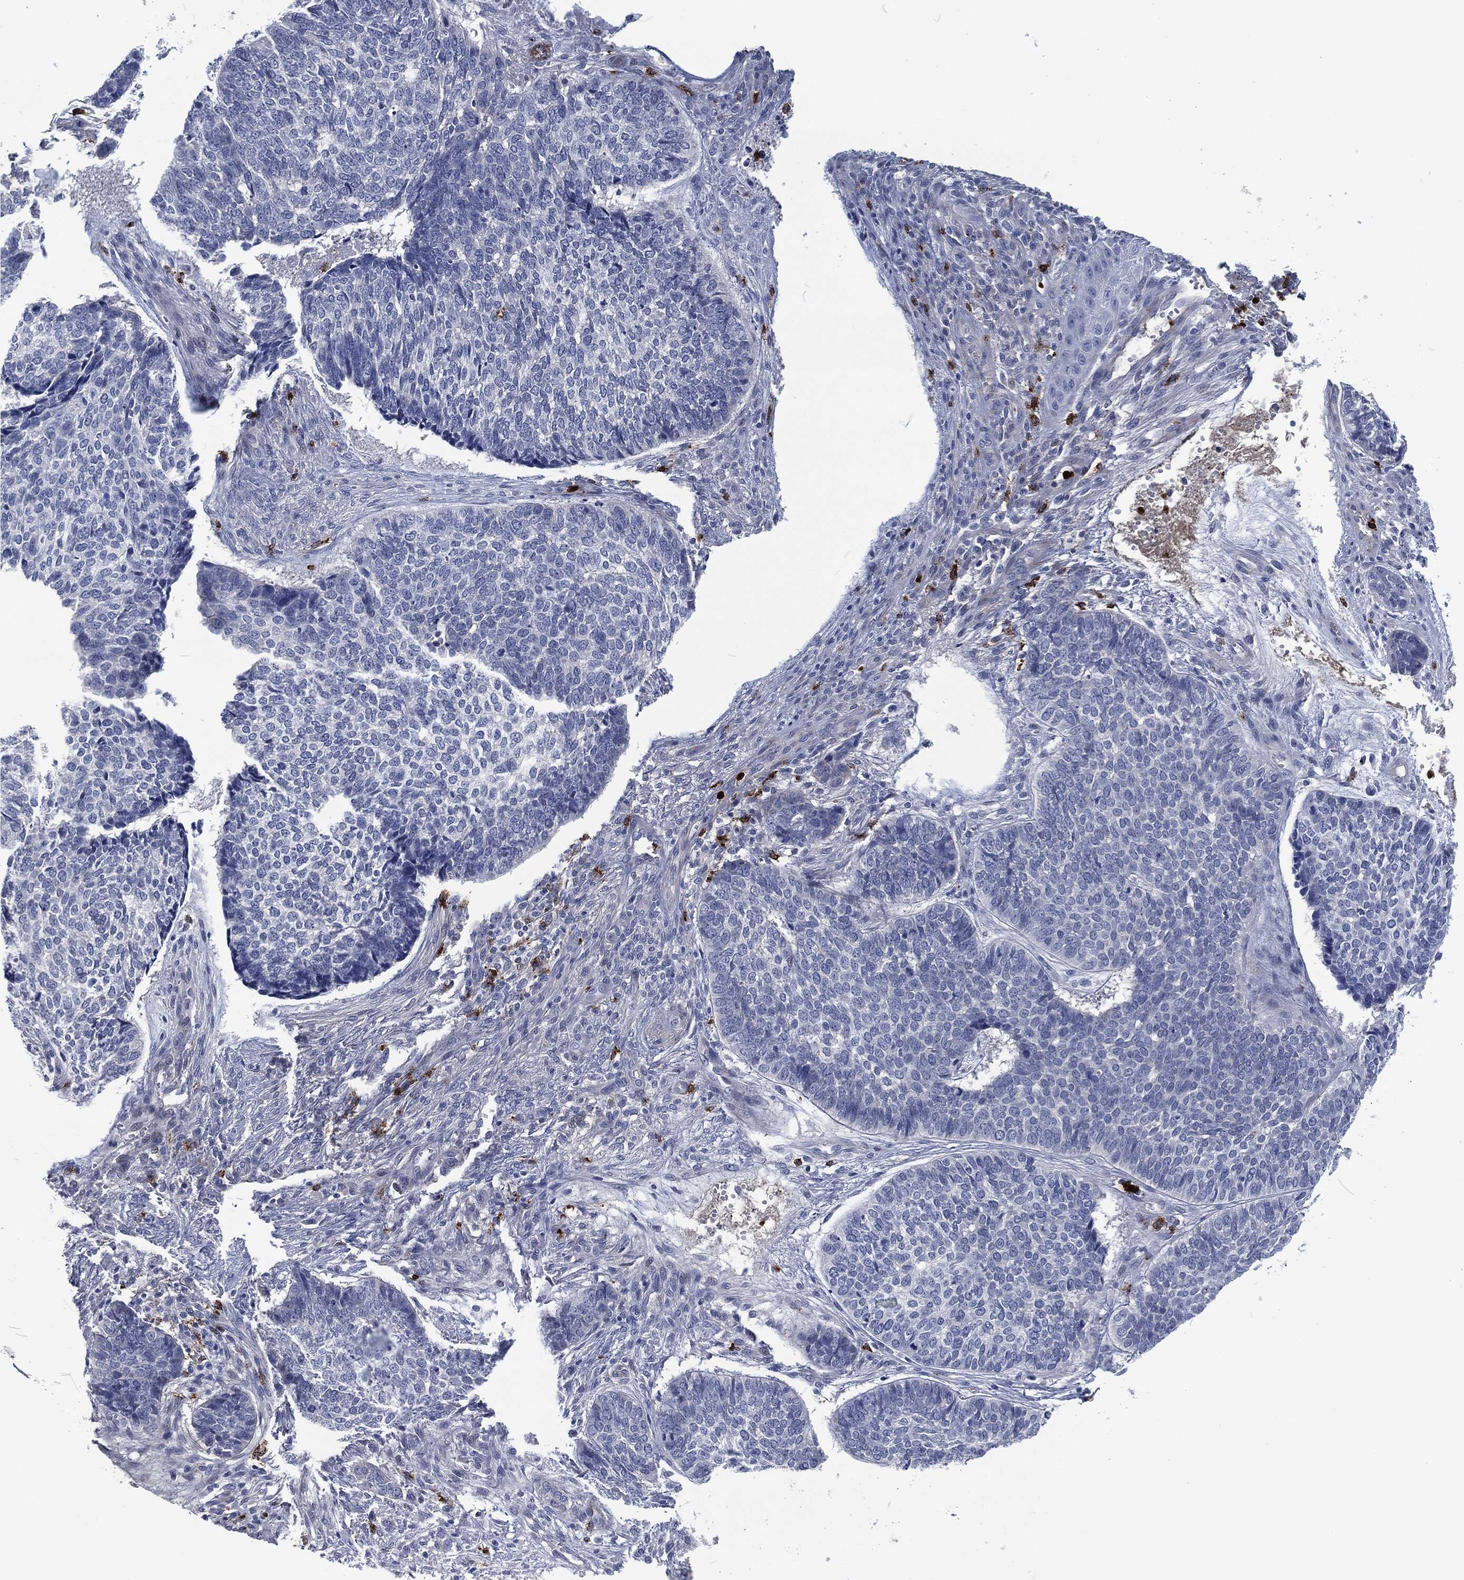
{"staining": {"intensity": "negative", "quantity": "none", "location": "none"}, "tissue": "skin cancer", "cell_type": "Tumor cells", "image_type": "cancer", "snomed": [{"axis": "morphology", "description": "Basal cell carcinoma"}, {"axis": "topography", "description": "Skin"}], "caption": "Tumor cells show no significant positivity in basal cell carcinoma (skin).", "gene": "MPO", "patient": {"sex": "male", "age": 86}}